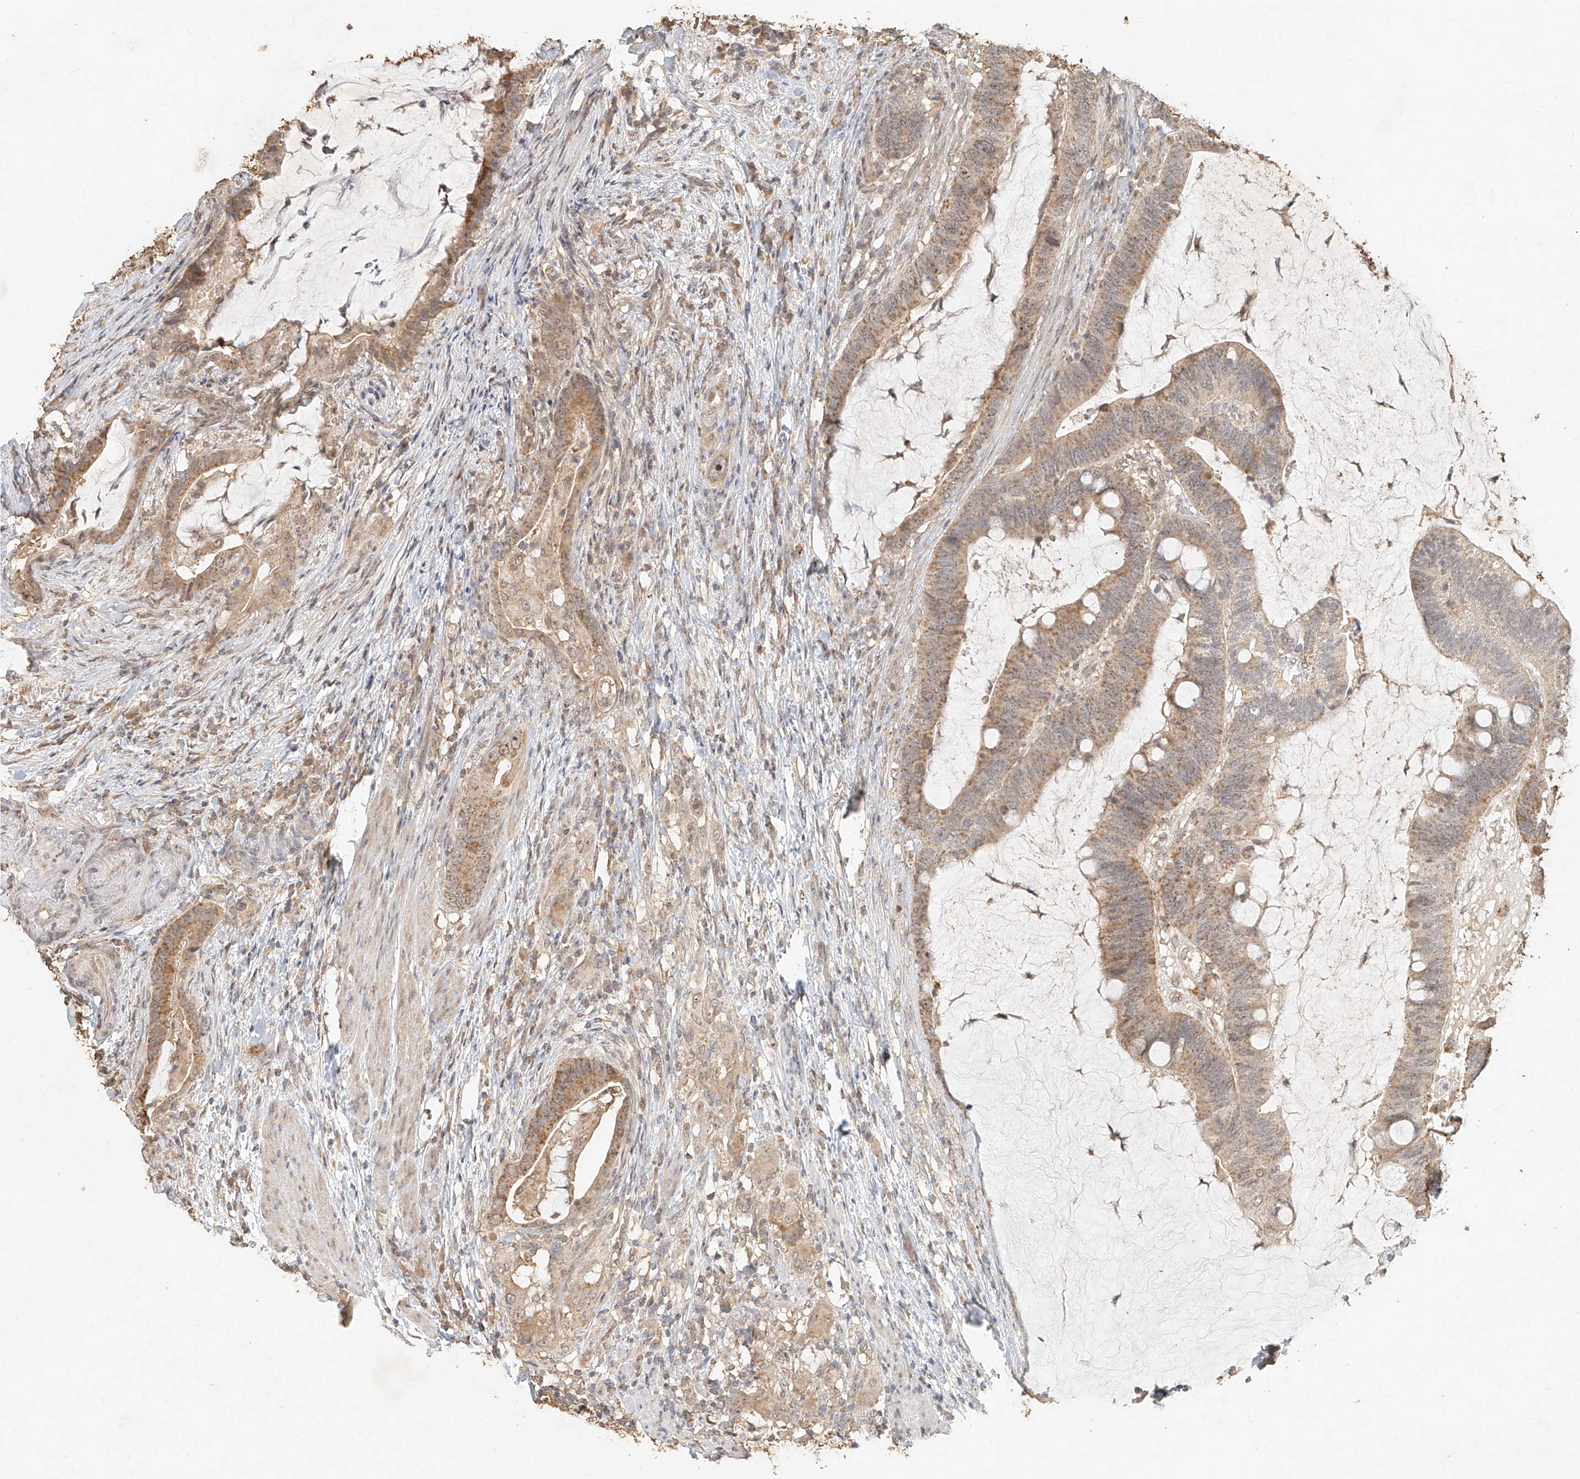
{"staining": {"intensity": "moderate", "quantity": ">75%", "location": "cytoplasmic/membranous"}, "tissue": "colorectal cancer", "cell_type": "Tumor cells", "image_type": "cancer", "snomed": [{"axis": "morphology", "description": "Adenocarcinoma, NOS"}, {"axis": "topography", "description": "Colon"}], "caption": "Brown immunohistochemical staining in colorectal cancer (adenocarcinoma) exhibits moderate cytoplasmic/membranous staining in approximately >75% of tumor cells. (DAB = brown stain, brightfield microscopy at high magnification).", "gene": "CXorf58", "patient": {"sex": "female", "age": 66}}